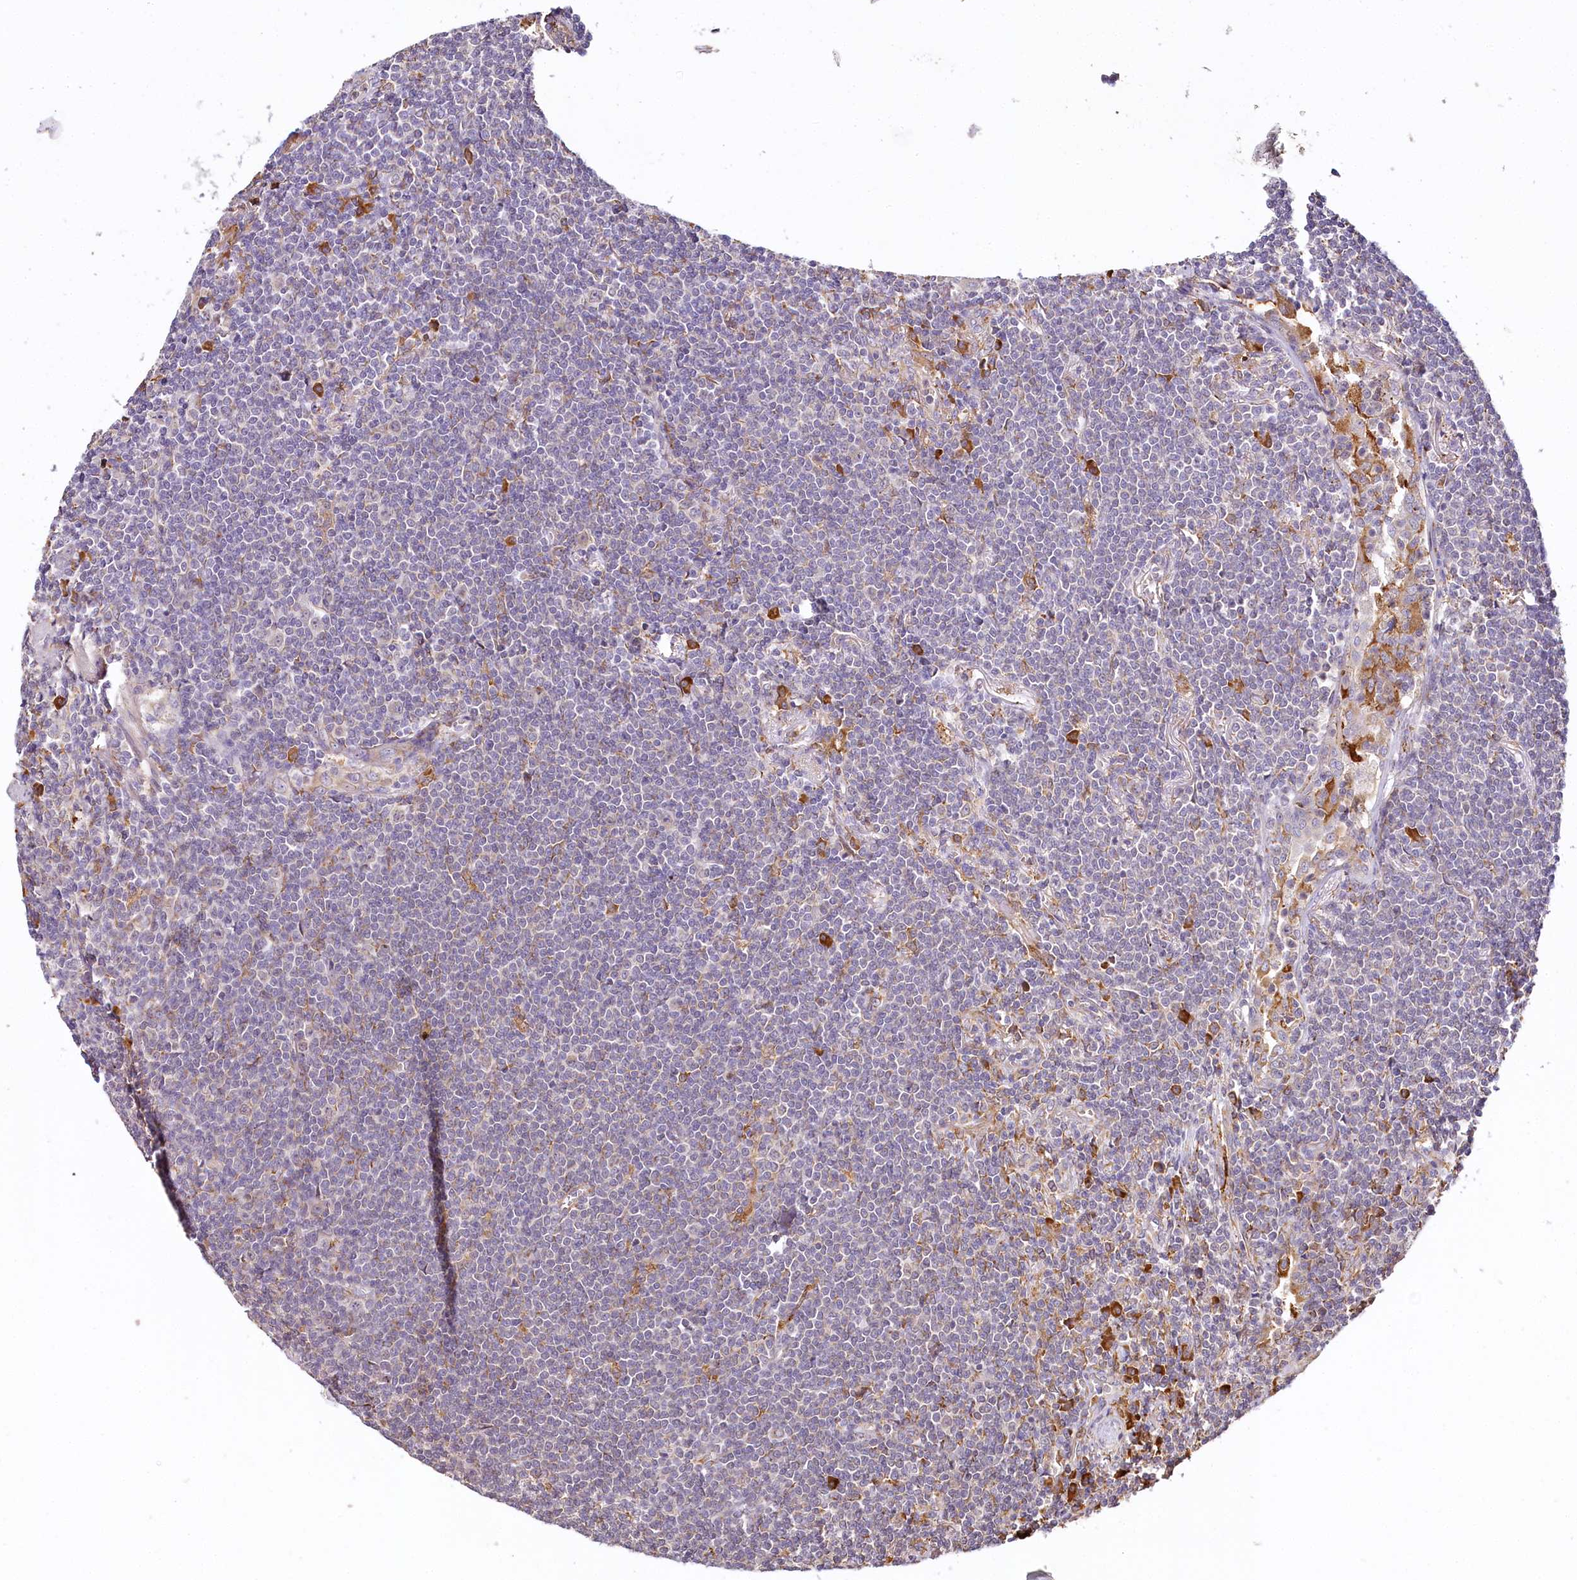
{"staining": {"intensity": "strong", "quantity": "<25%", "location": "cytoplasmic/membranous"}, "tissue": "lymphoma", "cell_type": "Tumor cells", "image_type": "cancer", "snomed": [{"axis": "morphology", "description": "Malignant lymphoma, non-Hodgkin's type, Low grade"}, {"axis": "topography", "description": "Lung"}], "caption": "A brown stain highlights strong cytoplasmic/membranous expression of a protein in human lymphoma tumor cells.", "gene": "VEGFA", "patient": {"sex": "female", "age": 71}}